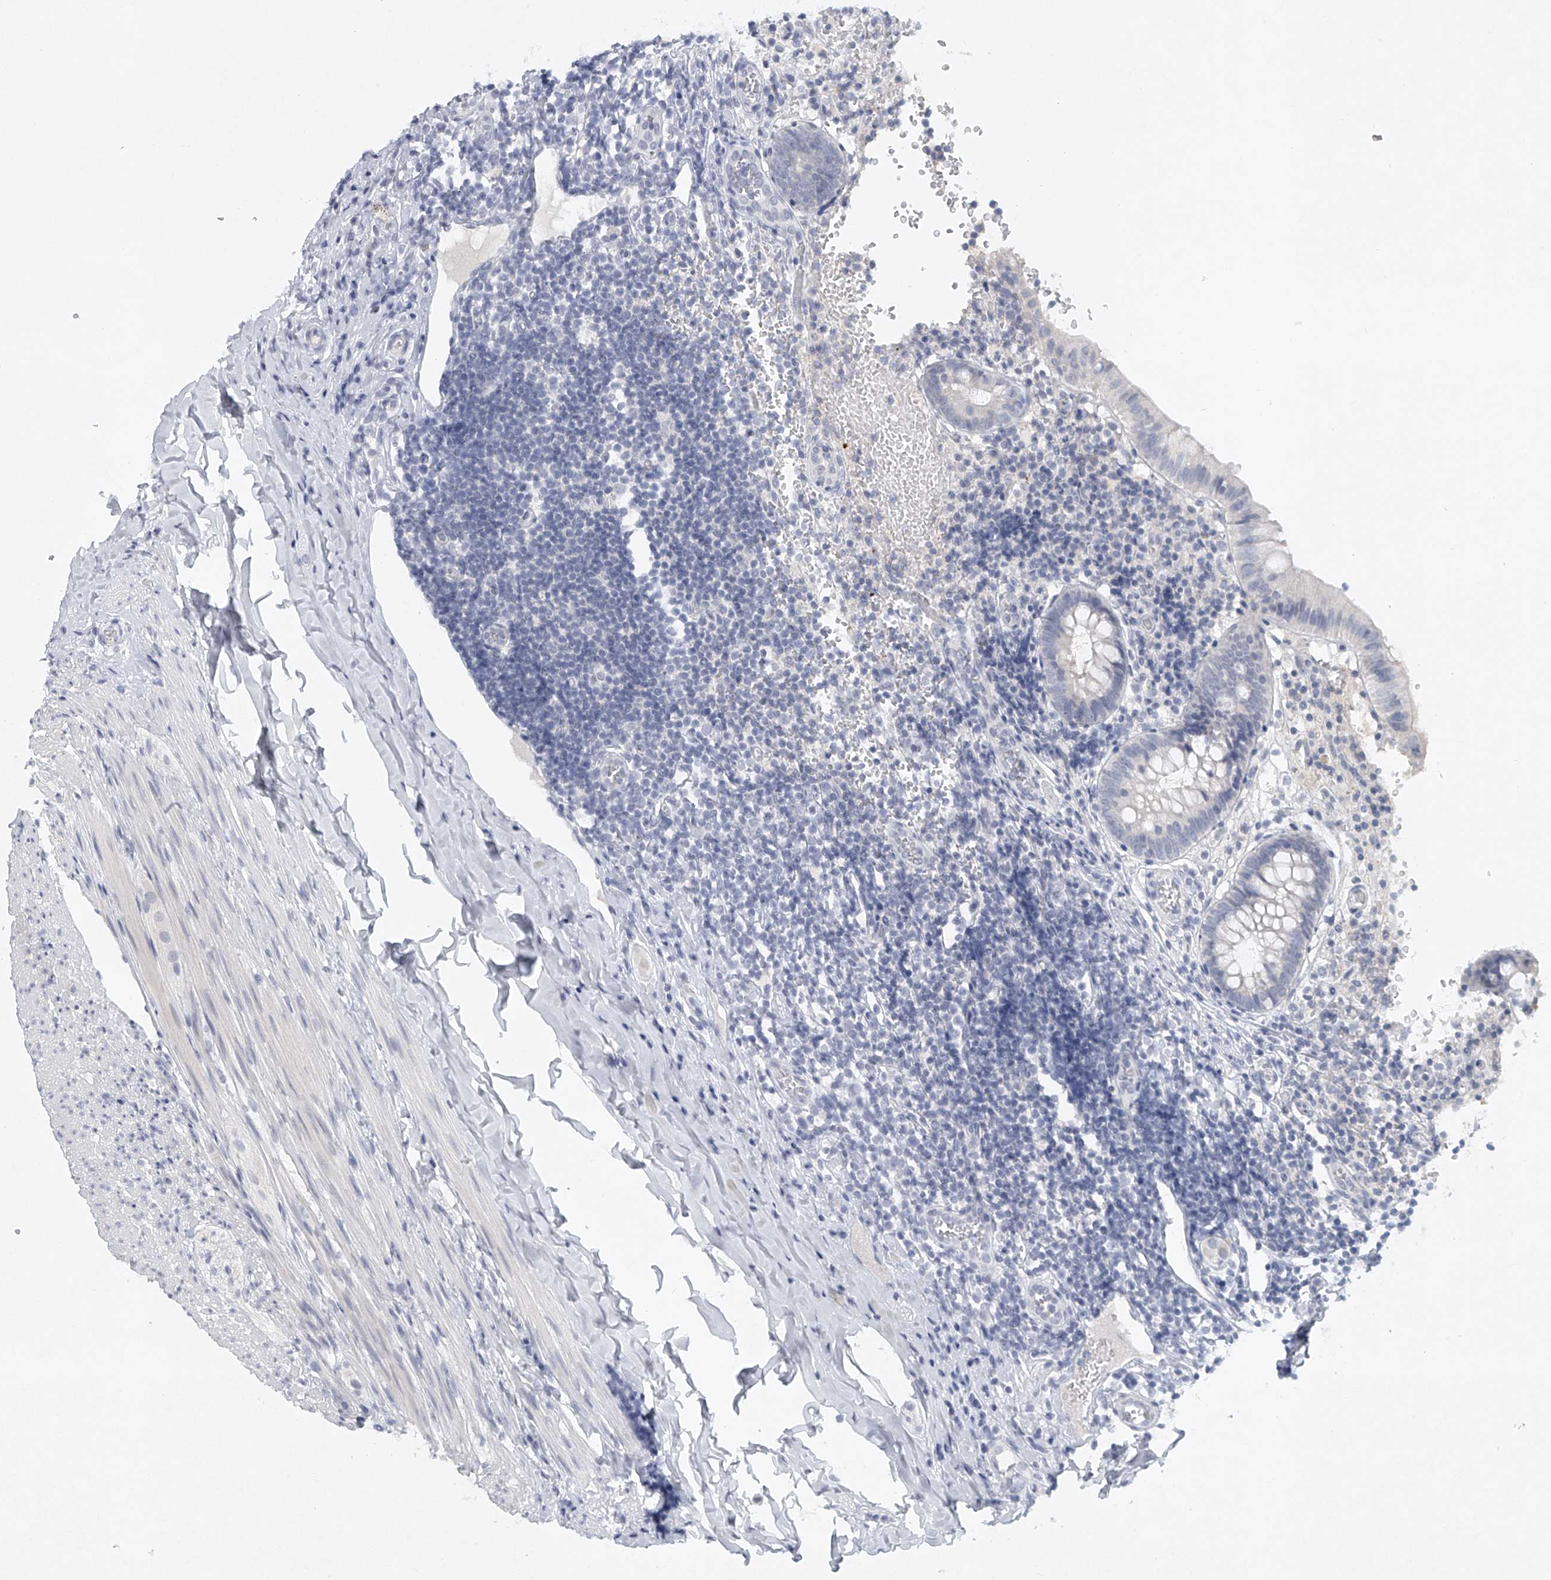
{"staining": {"intensity": "negative", "quantity": "none", "location": "none"}, "tissue": "appendix", "cell_type": "Glandular cells", "image_type": "normal", "snomed": [{"axis": "morphology", "description": "Normal tissue, NOS"}, {"axis": "topography", "description": "Appendix"}], "caption": "Immunohistochemical staining of benign appendix demonstrates no significant staining in glandular cells. (Stains: DAB immunohistochemistry (IHC) with hematoxylin counter stain, Microscopy: brightfield microscopy at high magnification).", "gene": "FAT2", "patient": {"sex": "male", "age": 8}}